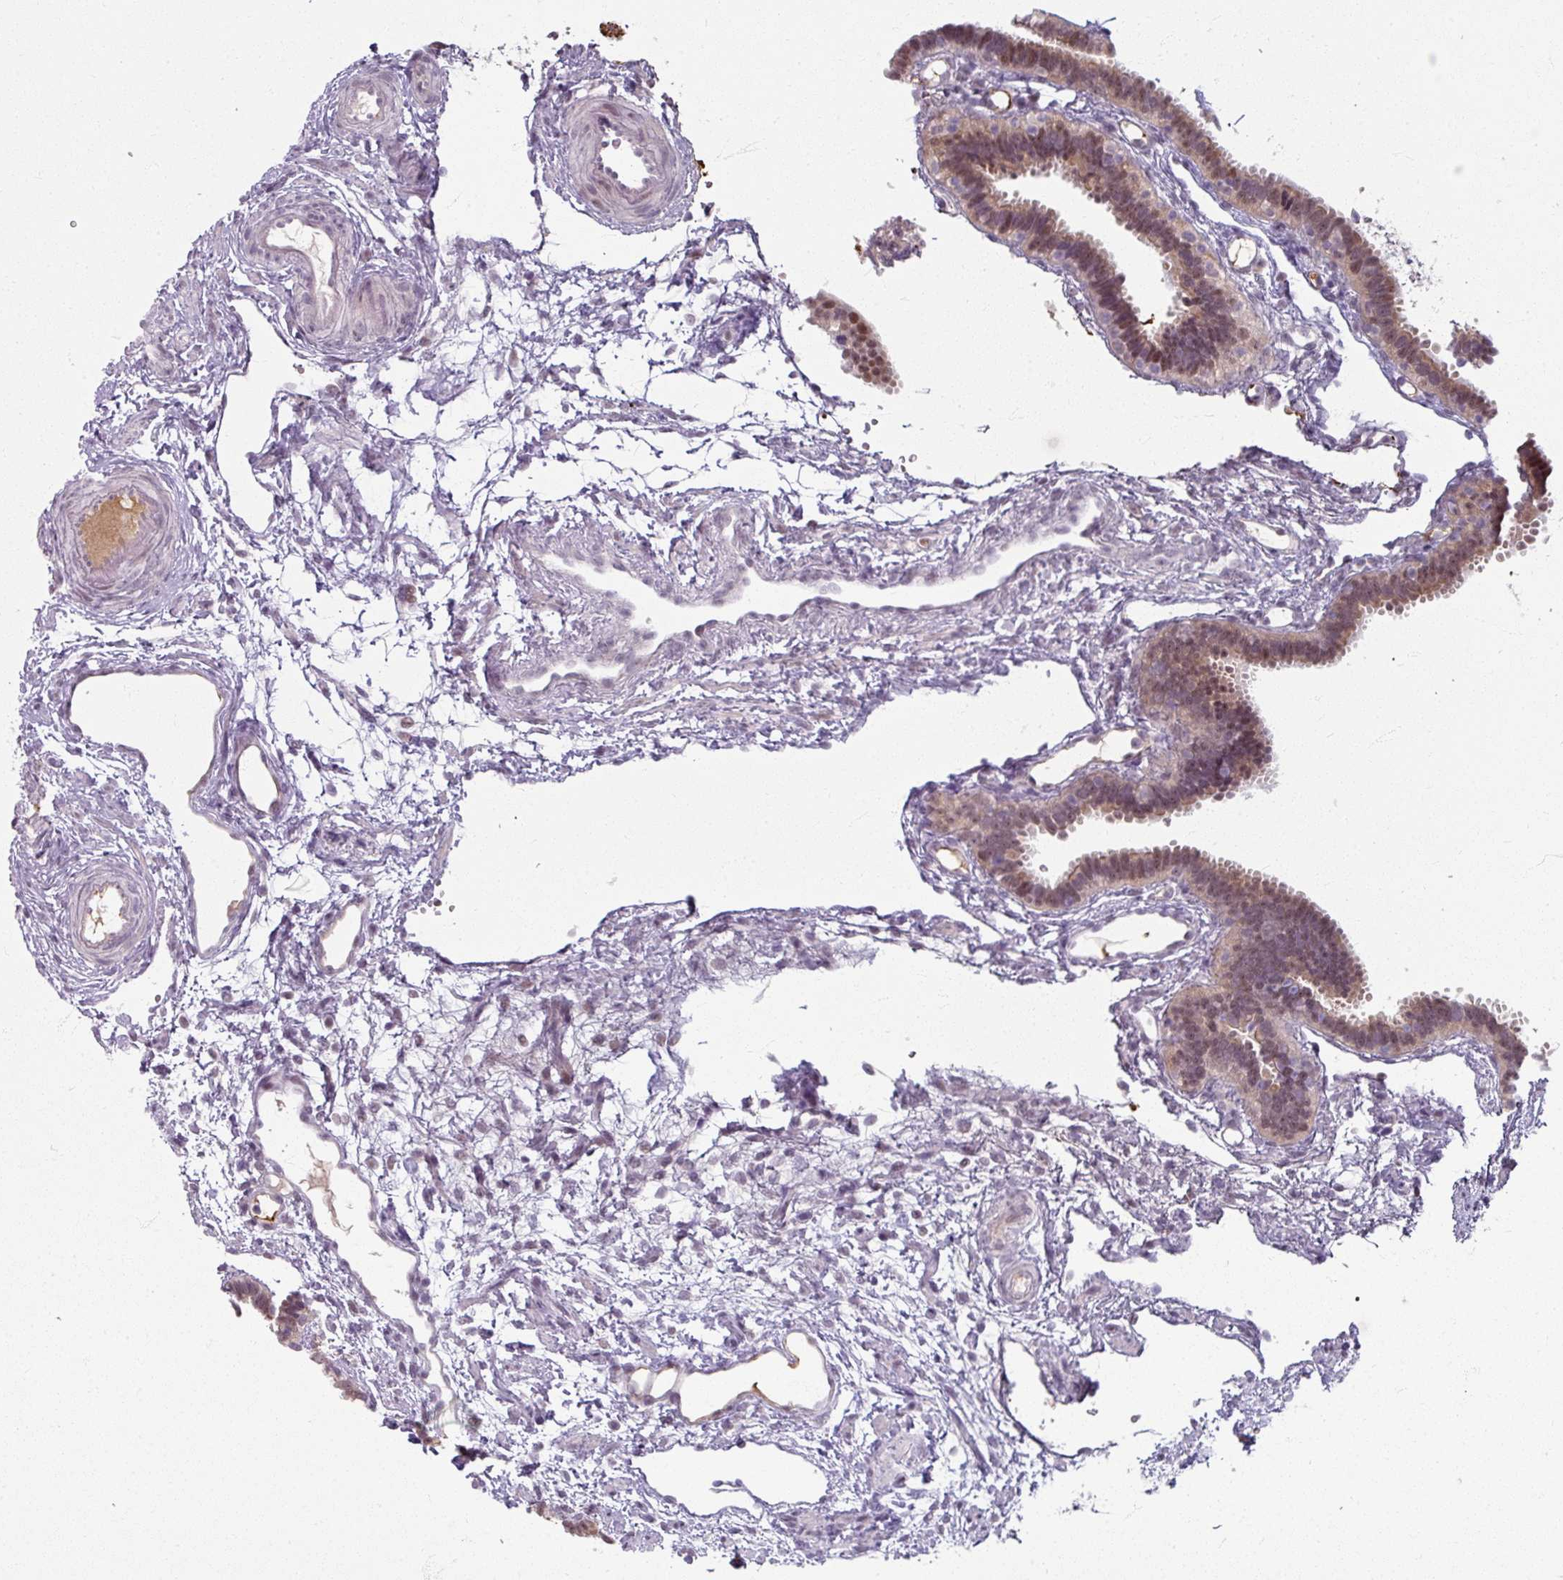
{"staining": {"intensity": "weak", "quantity": "25%-75%", "location": "cytoplasmic/membranous,nuclear"}, "tissue": "fallopian tube", "cell_type": "Glandular cells", "image_type": "normal", "snomed": [{"axis": "morphology", "description": "Normal tissue, NOS"}, {"axis": "topography", "description": "Fallopian tube"}], "caption": "Glandular cells reveal weak cytoplasmic/membranous,nuclear expression in about 25%-75% of cells in benign fallopian tube.", "gene": "KLC3", "patient": {"sex": "female", "age": 37}}